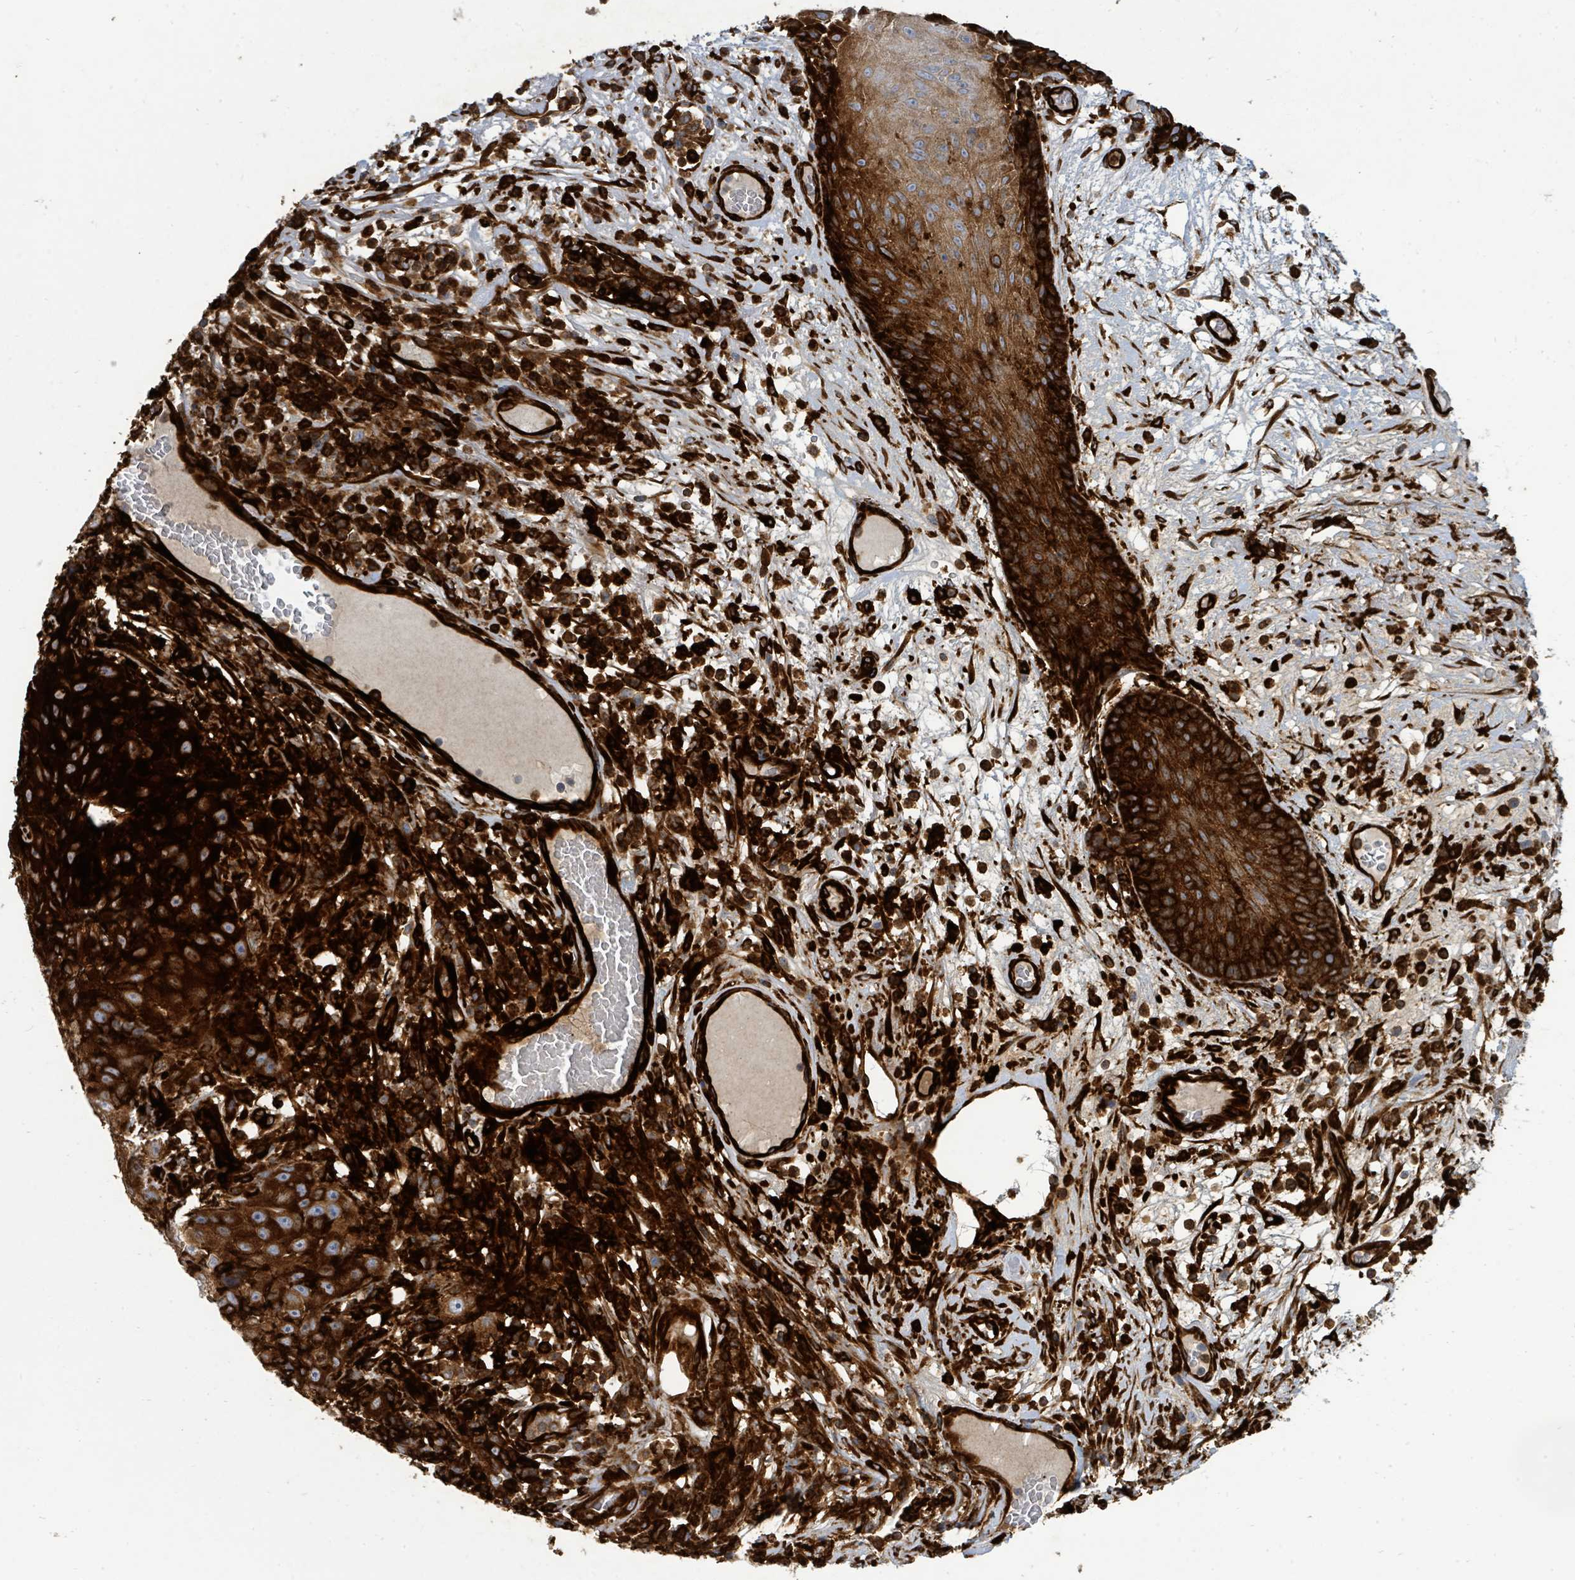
{"staining": {"intensity": "strong", "quantity": ">75%", "location": "cytoplasmic/membranous"}, "tissue": "skin cancer", "cell_type": "Tumor cells", "image_type": "cancer", "snomed": [{"axis": "morphology", "description": "Squamous cell carcinoma, NOS"}, {"axis": "topography", "description": "Skin"}], "caption": "A micrograph of human squamous cell carcinoma (skin) stained for a protein exhibits strong cytoplasmic/membranous brown staining in tumor cells.", "gene": "IFIT1", "patient": {"sex": "female", "age": 87}}